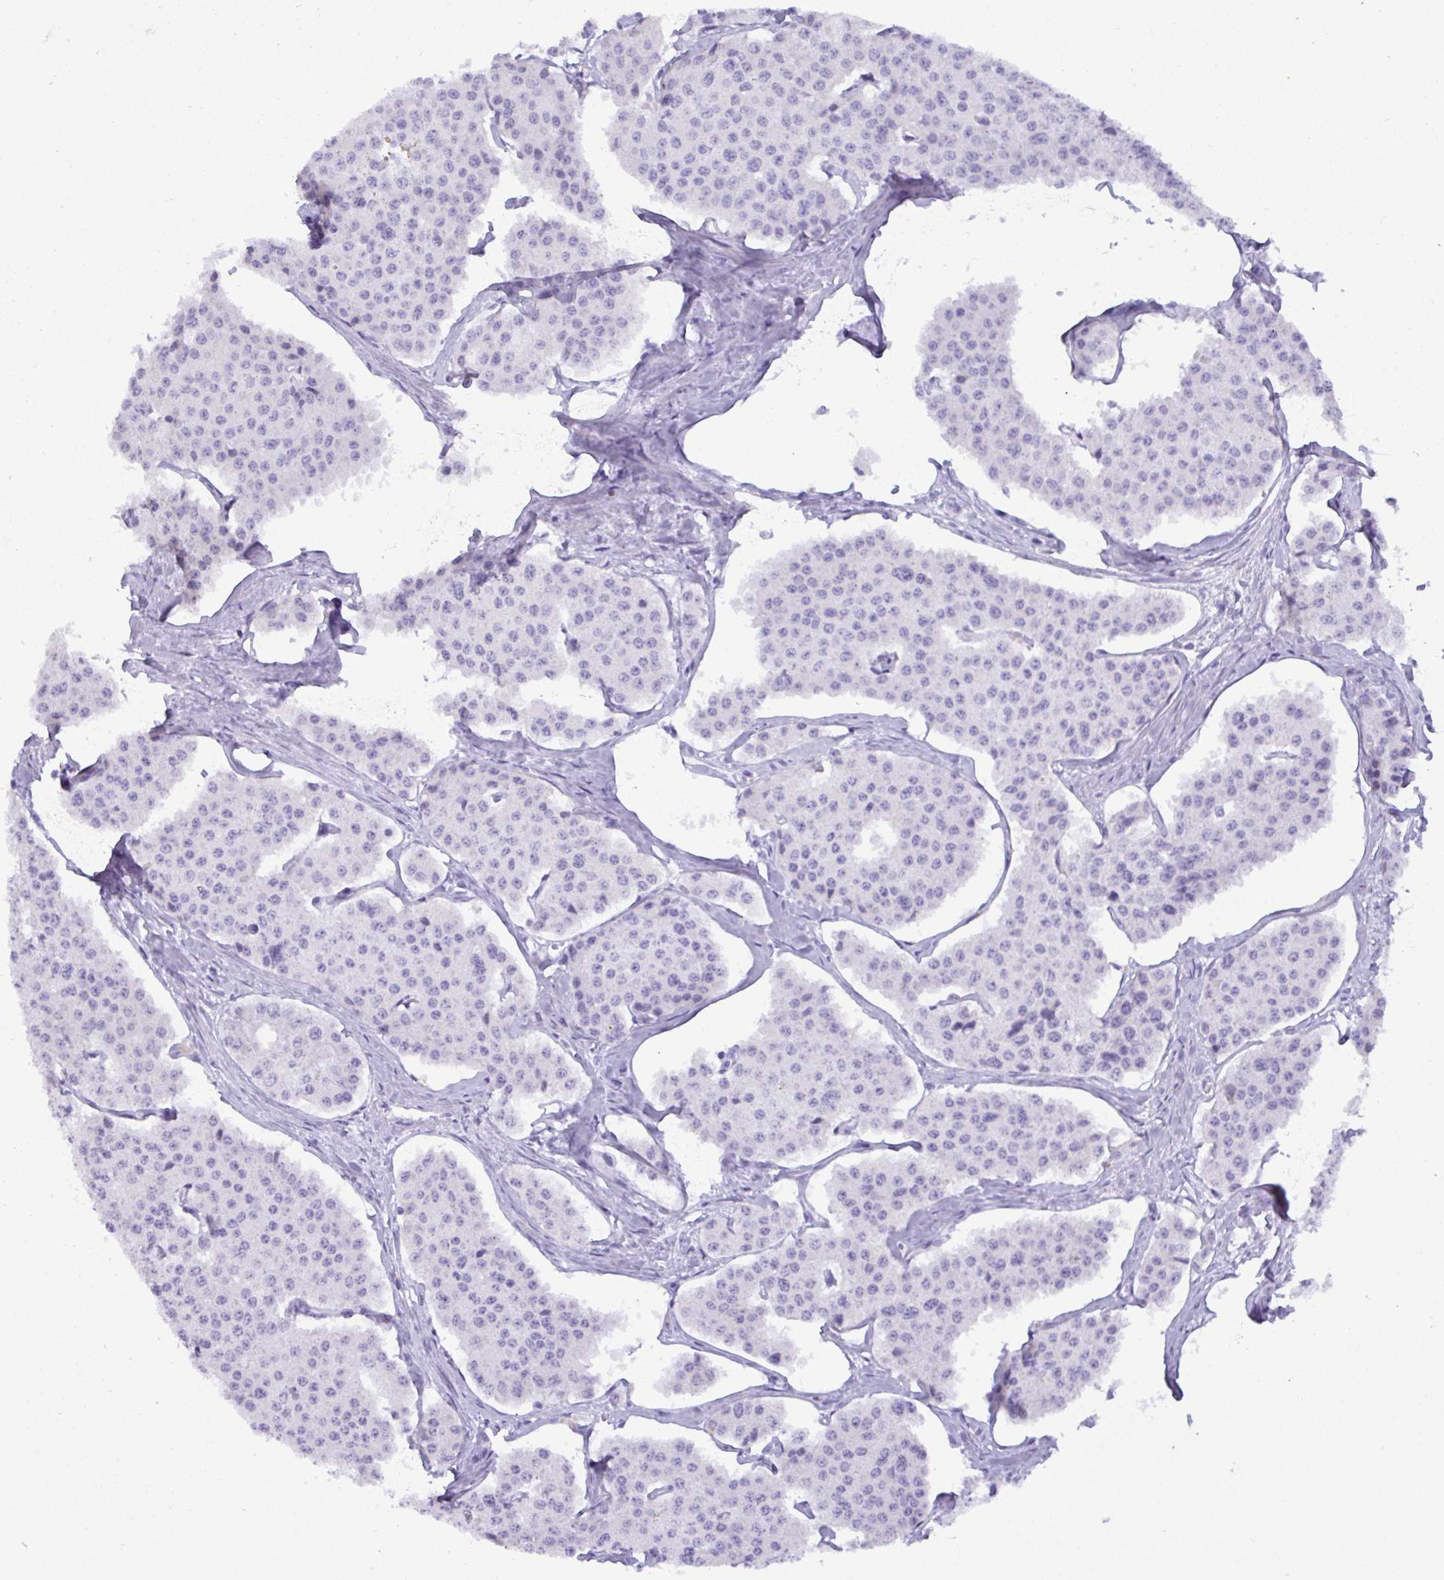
{"staining": {"intensity": "negative", "quantity": "none", "location": "none"}, "tissue": "carcinoid", "cell_type": "Tumor cells", "image_type": "cancer", "snomed": [{"axis": "morphology", "description": "Carcinoid, malignant, NOS"}, {"axis": "topography", "description": "Small intestine"}], "caption": "The photomicrograph reveals no significant positivity in tumor cells of carcinoid (malignant).", "gene": "C4orf33", "patient": {"sex": "female", "age": 65}}